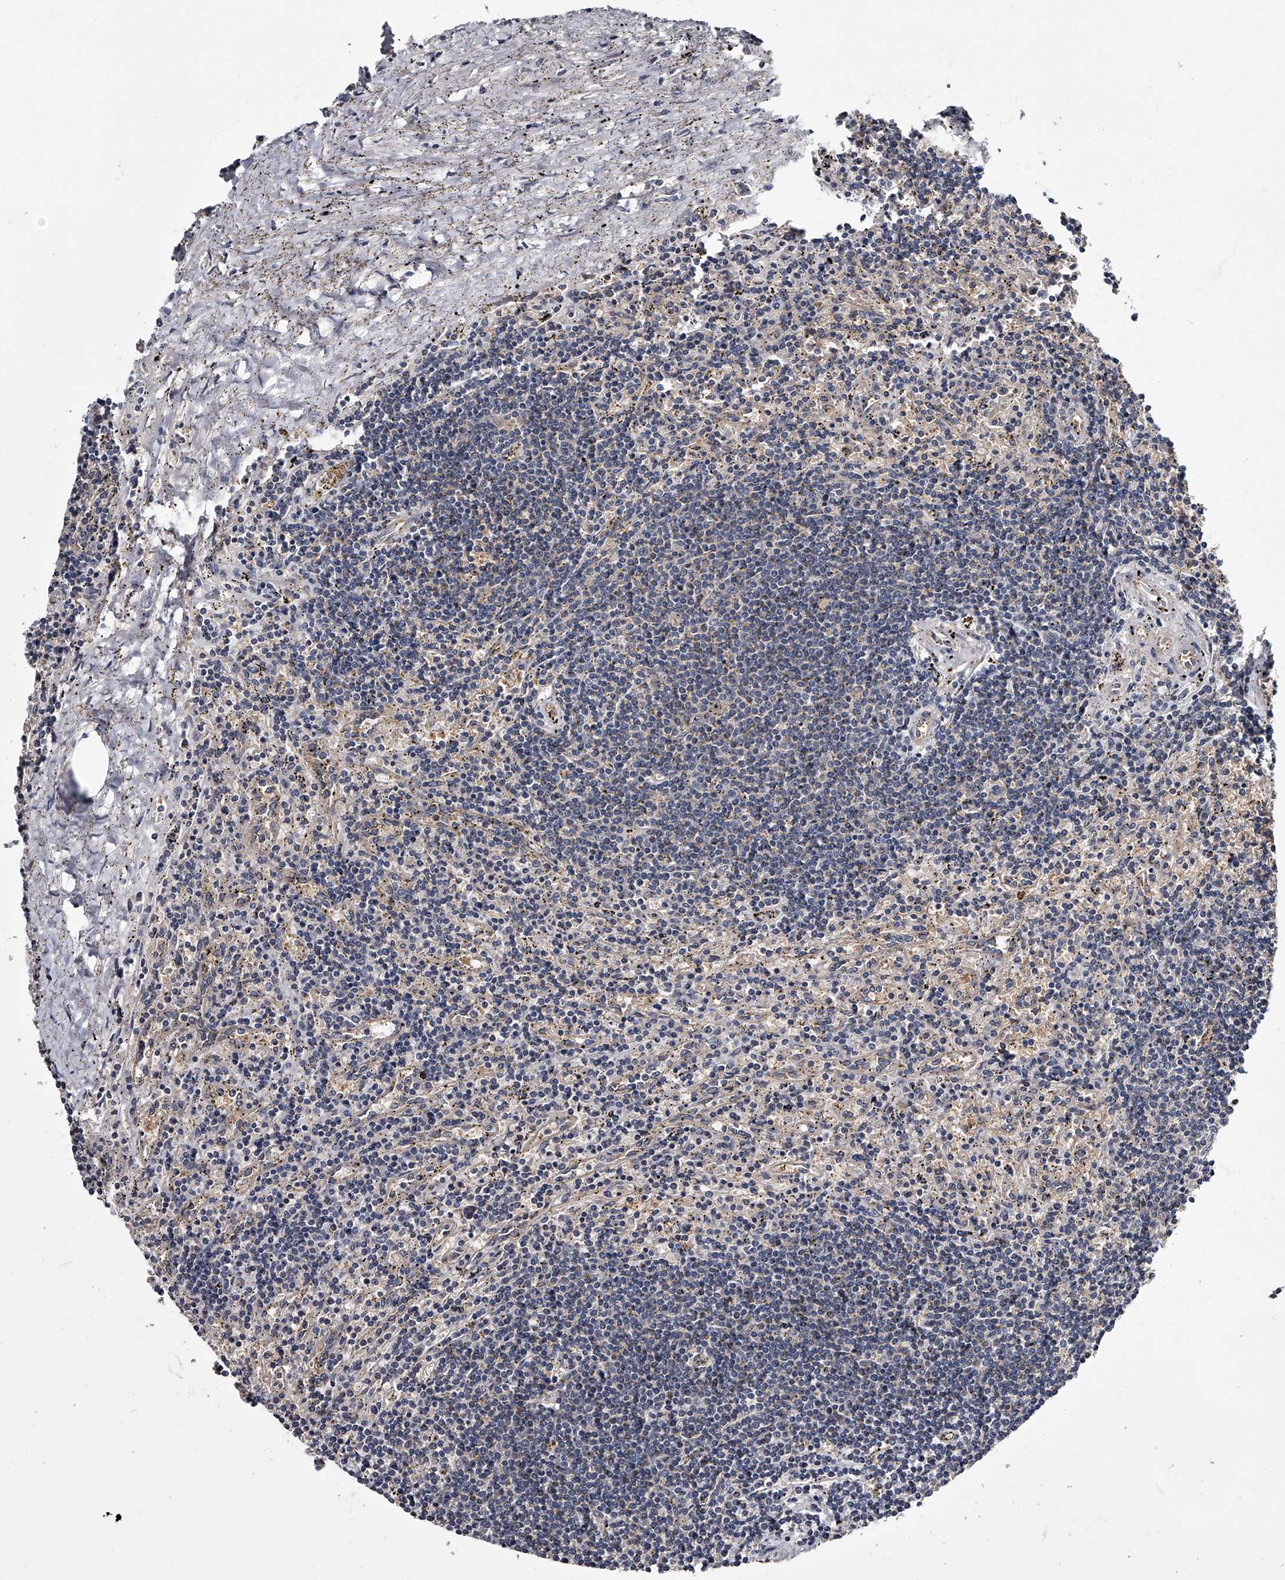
{"staining": {"intensity": "negative", "quantity": "none", "location": "none"}, "tissue": "lymphoma", "cell_type": "Tumor cells", "image_type": "cancer", "snomed": [{"axis": "morphology", "description": "Malignant lymphoma, non-Hodgkin's type, Low grade"}, {"axis": "topography", "description": "Spleen"}], "caption": "IHC histopathology image of low-grade malignant lymphoma, non-Hodgkin's type stained for a protein (brown), which shows no expression in tumor cells.", "gene": "GAPVD1", "patient": {"sex": "male", "age": 76}}